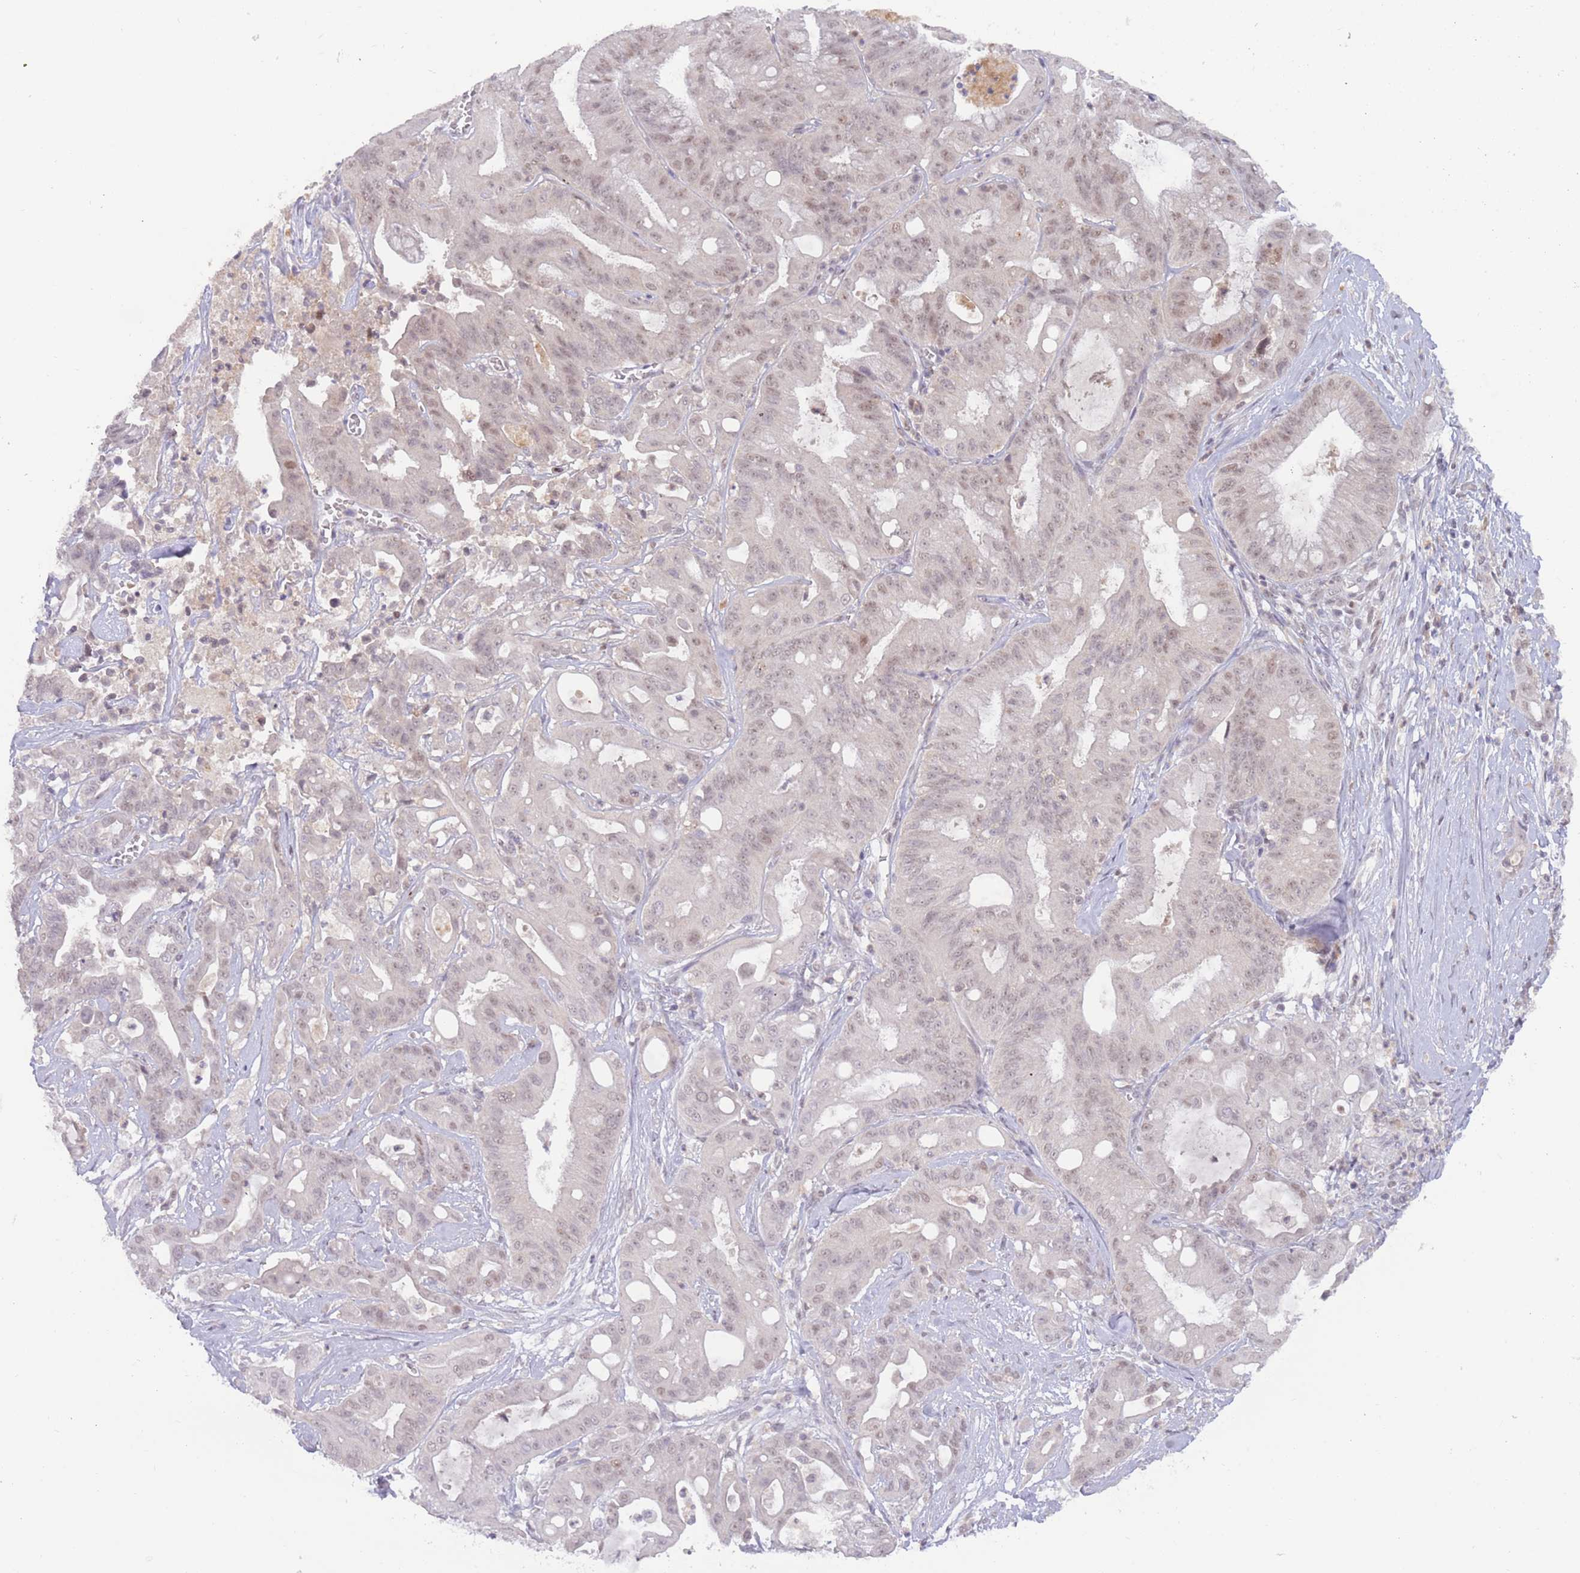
{"staining": {"intensity": "weak", "quantity": "25%-75%", "location": "nuclear"}, "tissue": "ovarian cancer", "cell_type": "Tumor cells", "image_type": "cancer", "snomed": [{"axis": "morphology", "description": "Cystadenocarcinoma, mucinous, NOS"}, {"axis": "topography", "description": "Ovary"}], "caption": "This is an image of IHC staining of ovarian cancer (mucinous cystadenocarcinoma), which shows weak positivity in the nuclear of tumor cells.", "gene": "RFXANK", "patient": {"sex": "female", "age": 70}}